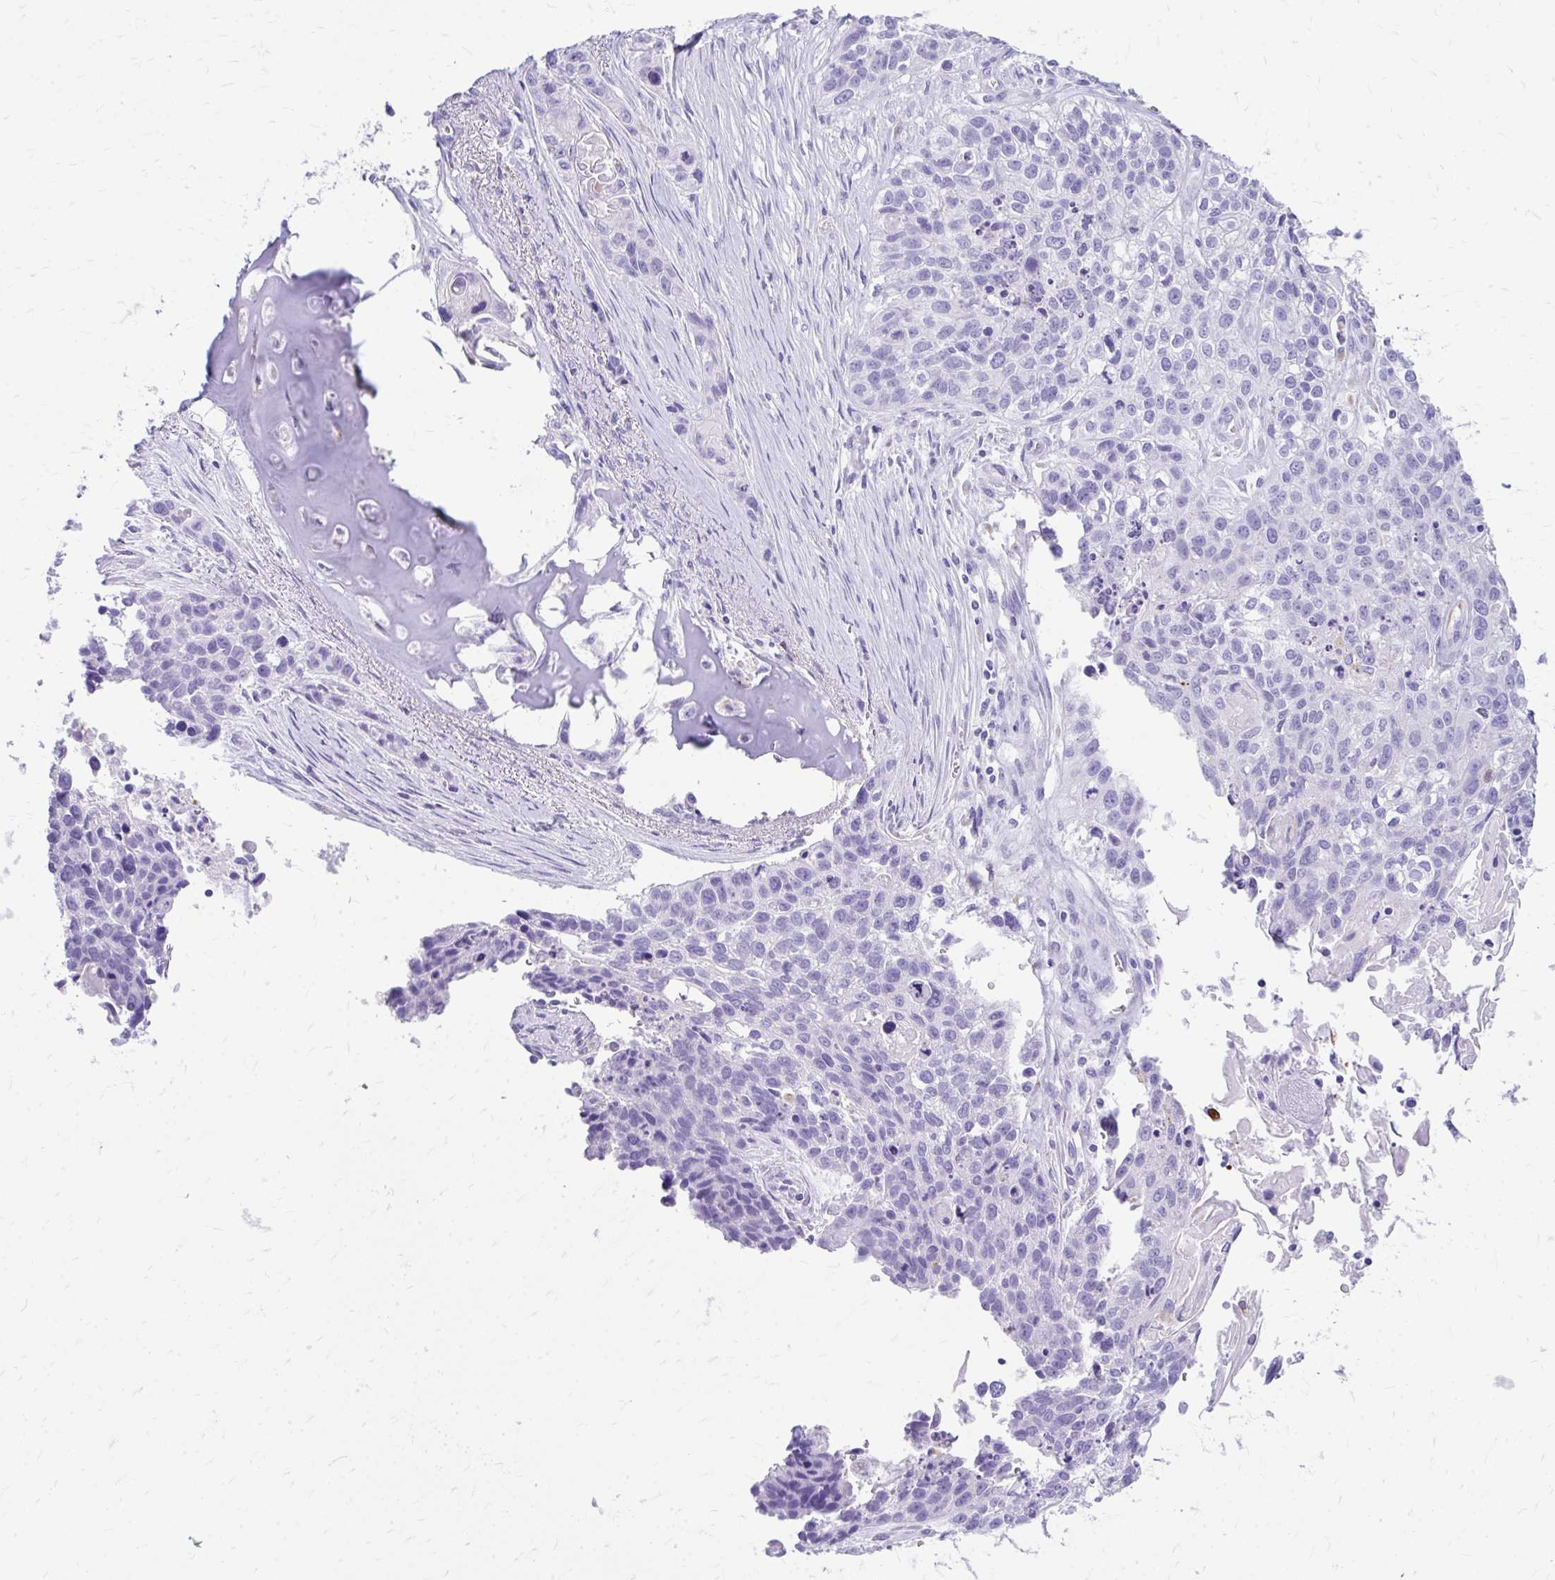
{"staining": {"intensity": "negative", "quantity": "none", "location": "none"}, "tissue": "lung cancer", "cell_type": "Tumor cells", "image_type": "cancer", "snomed": [{"axis": "morphology", "description": "Squamous cell carcinoma, NOS"}, {"axis": "topography", "description": "Lung"}], "caption": "Tumor cells are negative for protein expression in human lung squamous cell carcinoma.", "gene": "ZNF699", "patient": {"sex": "male", "age": 74}}